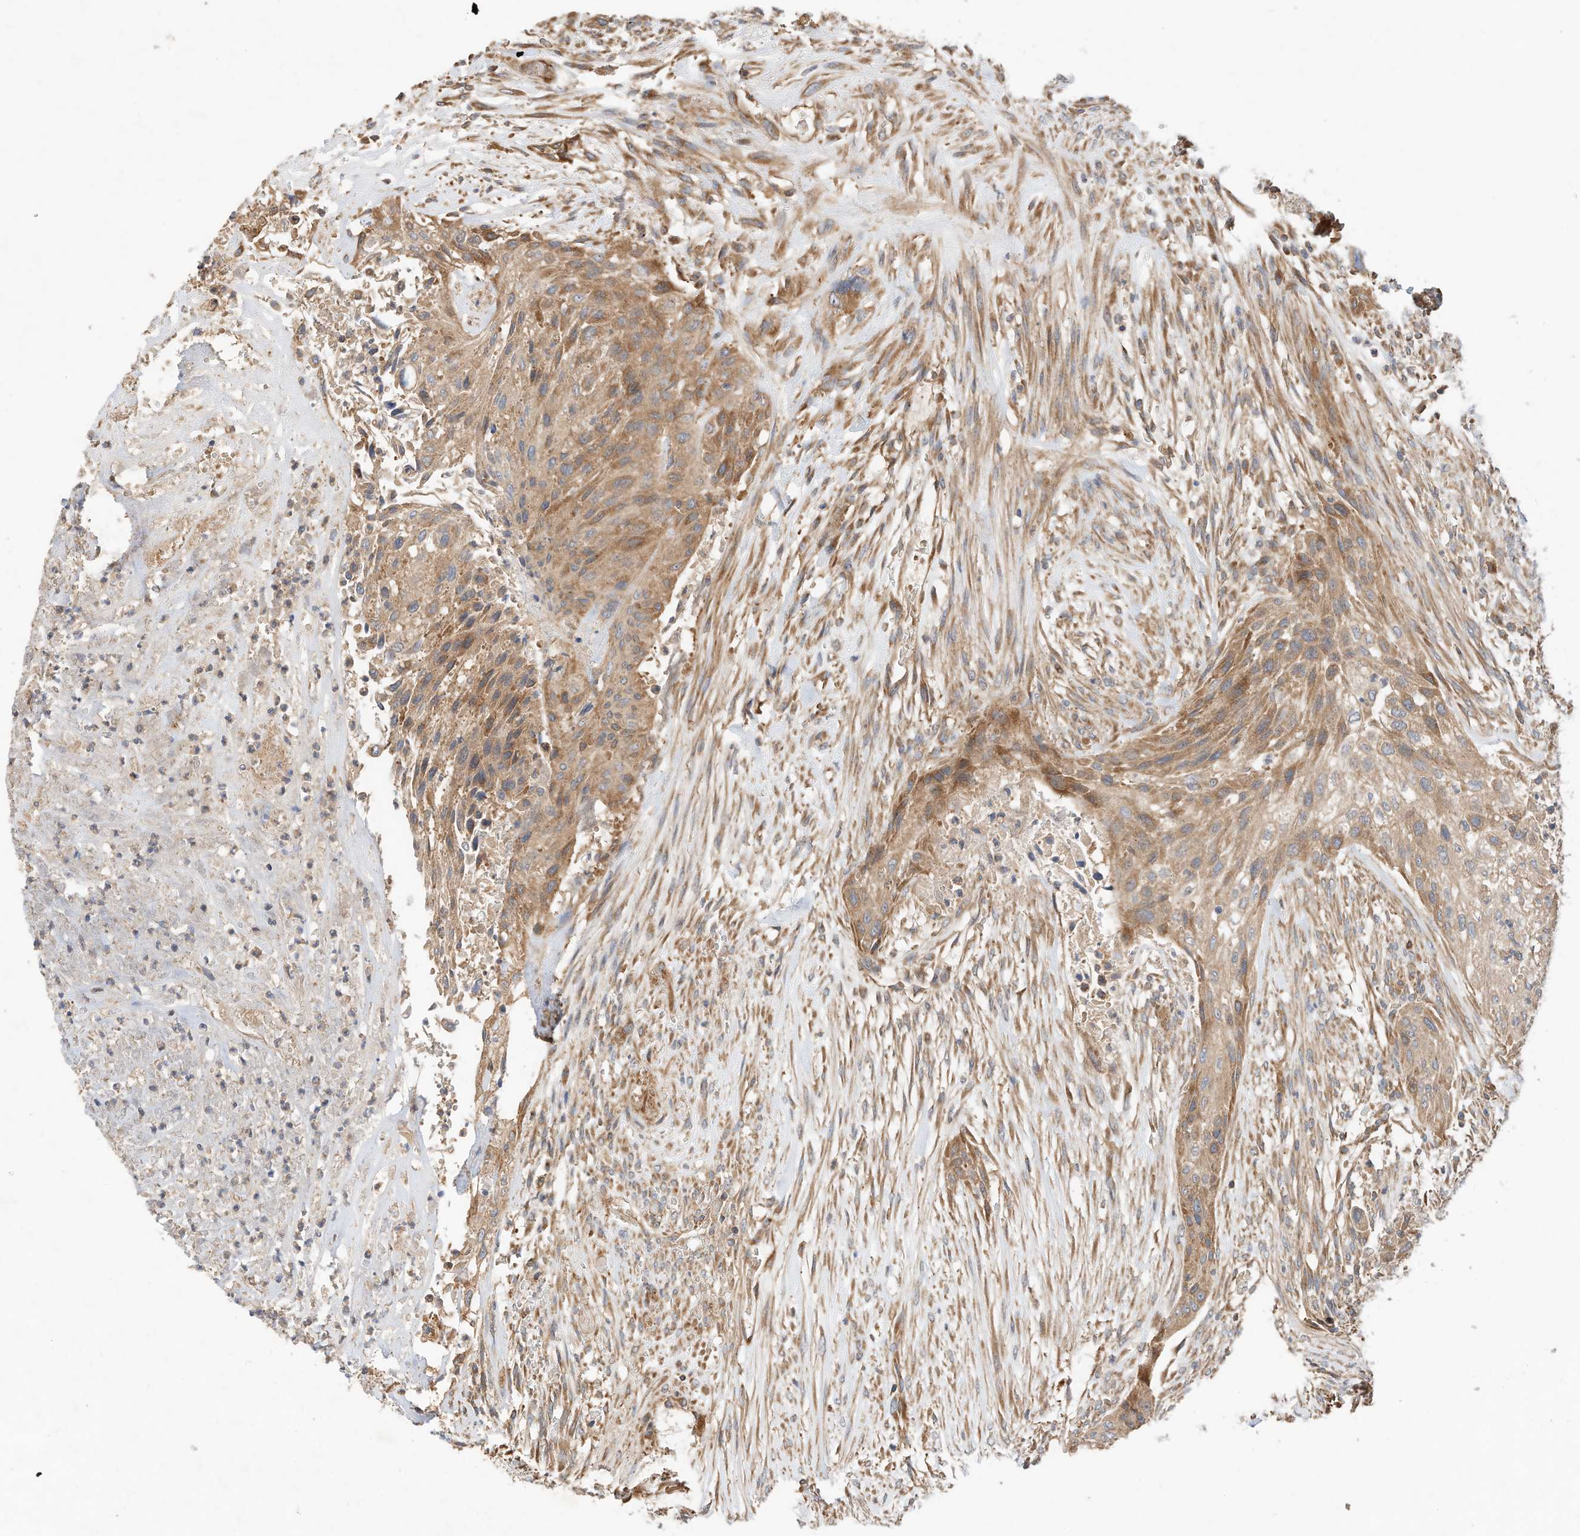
{"staining": {"intensity": "moderate", "quantity": ">75%", "location": "cytoplasmic/membranous"}, "tissue": "urothelial cancer", "cell_type": "Tumor cells", "image_type": "cancer", "snomed": [{"axis": "morphology", "description": "Urothelial carcinoma, High grade"}, {"axis": "topography", "description": "Urinary bladder"}], "caption": "Moderate cytoplasmic/membranous protein positivity is appreciated in approximately >75% of tumor cells in urothelial cancer.", "gene": "CPAMD8", "patient": {"sex": "male", "age": 35}}